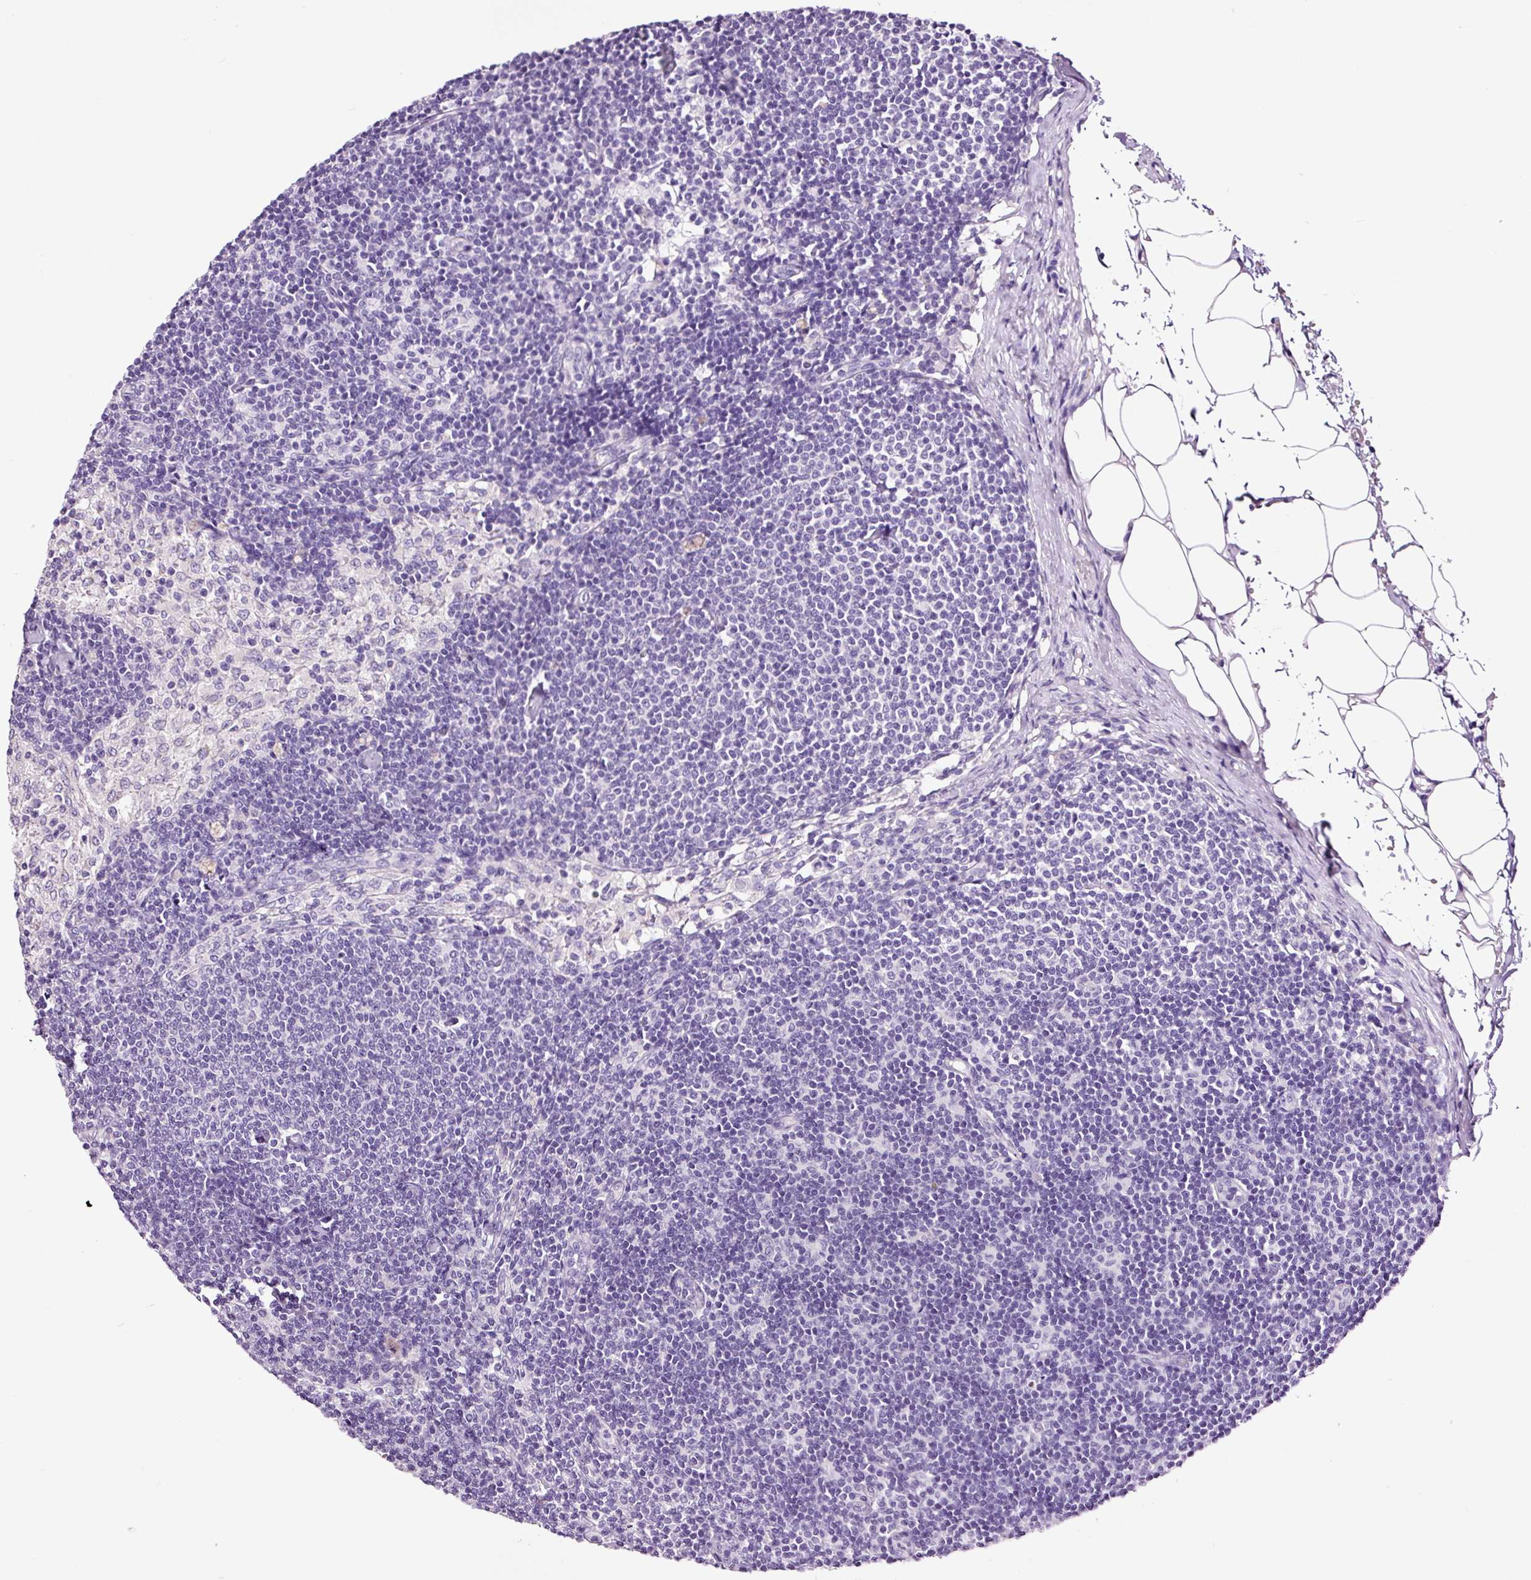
{"staining": {"intensity": "negative", "quantity": "none", "location": "none"}, "tissue": "lymph node", "cell_type": "Germinal center cells", "image_type": "normal", "snomed": [{"axis": "morphology", "description": "Normal tissue, NOS"}, {"axis": "topography", "description": "Lymph node"}], "caption": "A high-resolution image shows immunohistochemistry (IHC) staining of benign lymph node, which reveals no significant staining in germinal center cells.", "gene": "PAM", "patient": {"sex": "male", "age": 49}}